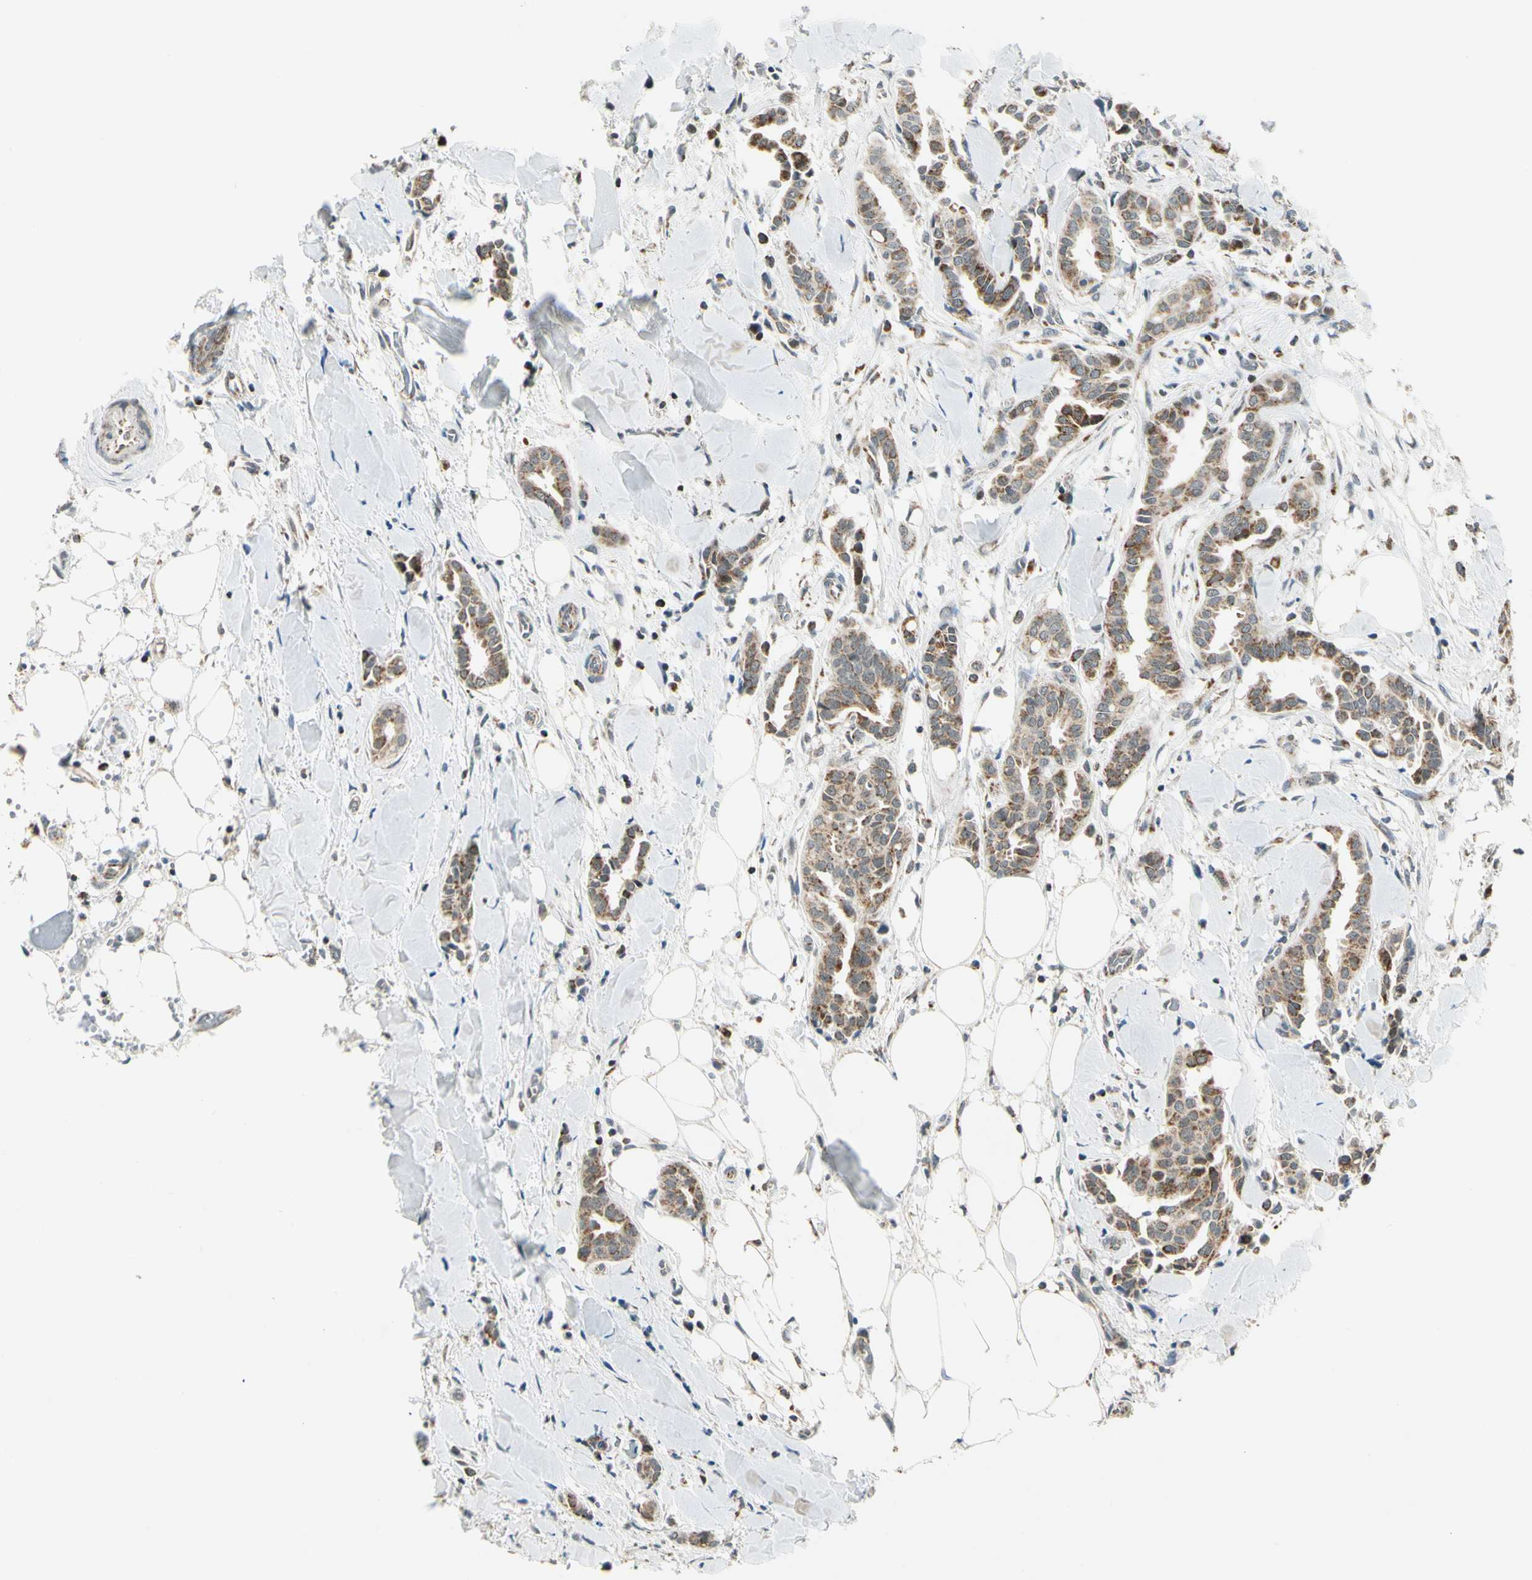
{"staining": {"intensity": "moderate", "quantity": "25%-75%", "location": "cytoplasmic/membranous"}, "tissue": "head and neck cancer", "cell_type": "Tumor cells", "image_type": "cancer", "snomed": [{"axis": "morphology", "description": "Adenocarcinoma, NOS"}, {"axis": "topography", "description": "Salivary gland"}, {"axis": "topography", "description": "Head-Neck"}], "caption": "A photomicrograph of human head and neck cancer stained for a protein exhibits moderate cytoplasmic/membranous brown staining in tumor cells.", "gene": "KHDC4", "patient": {"sex": "female", "age": 59}}